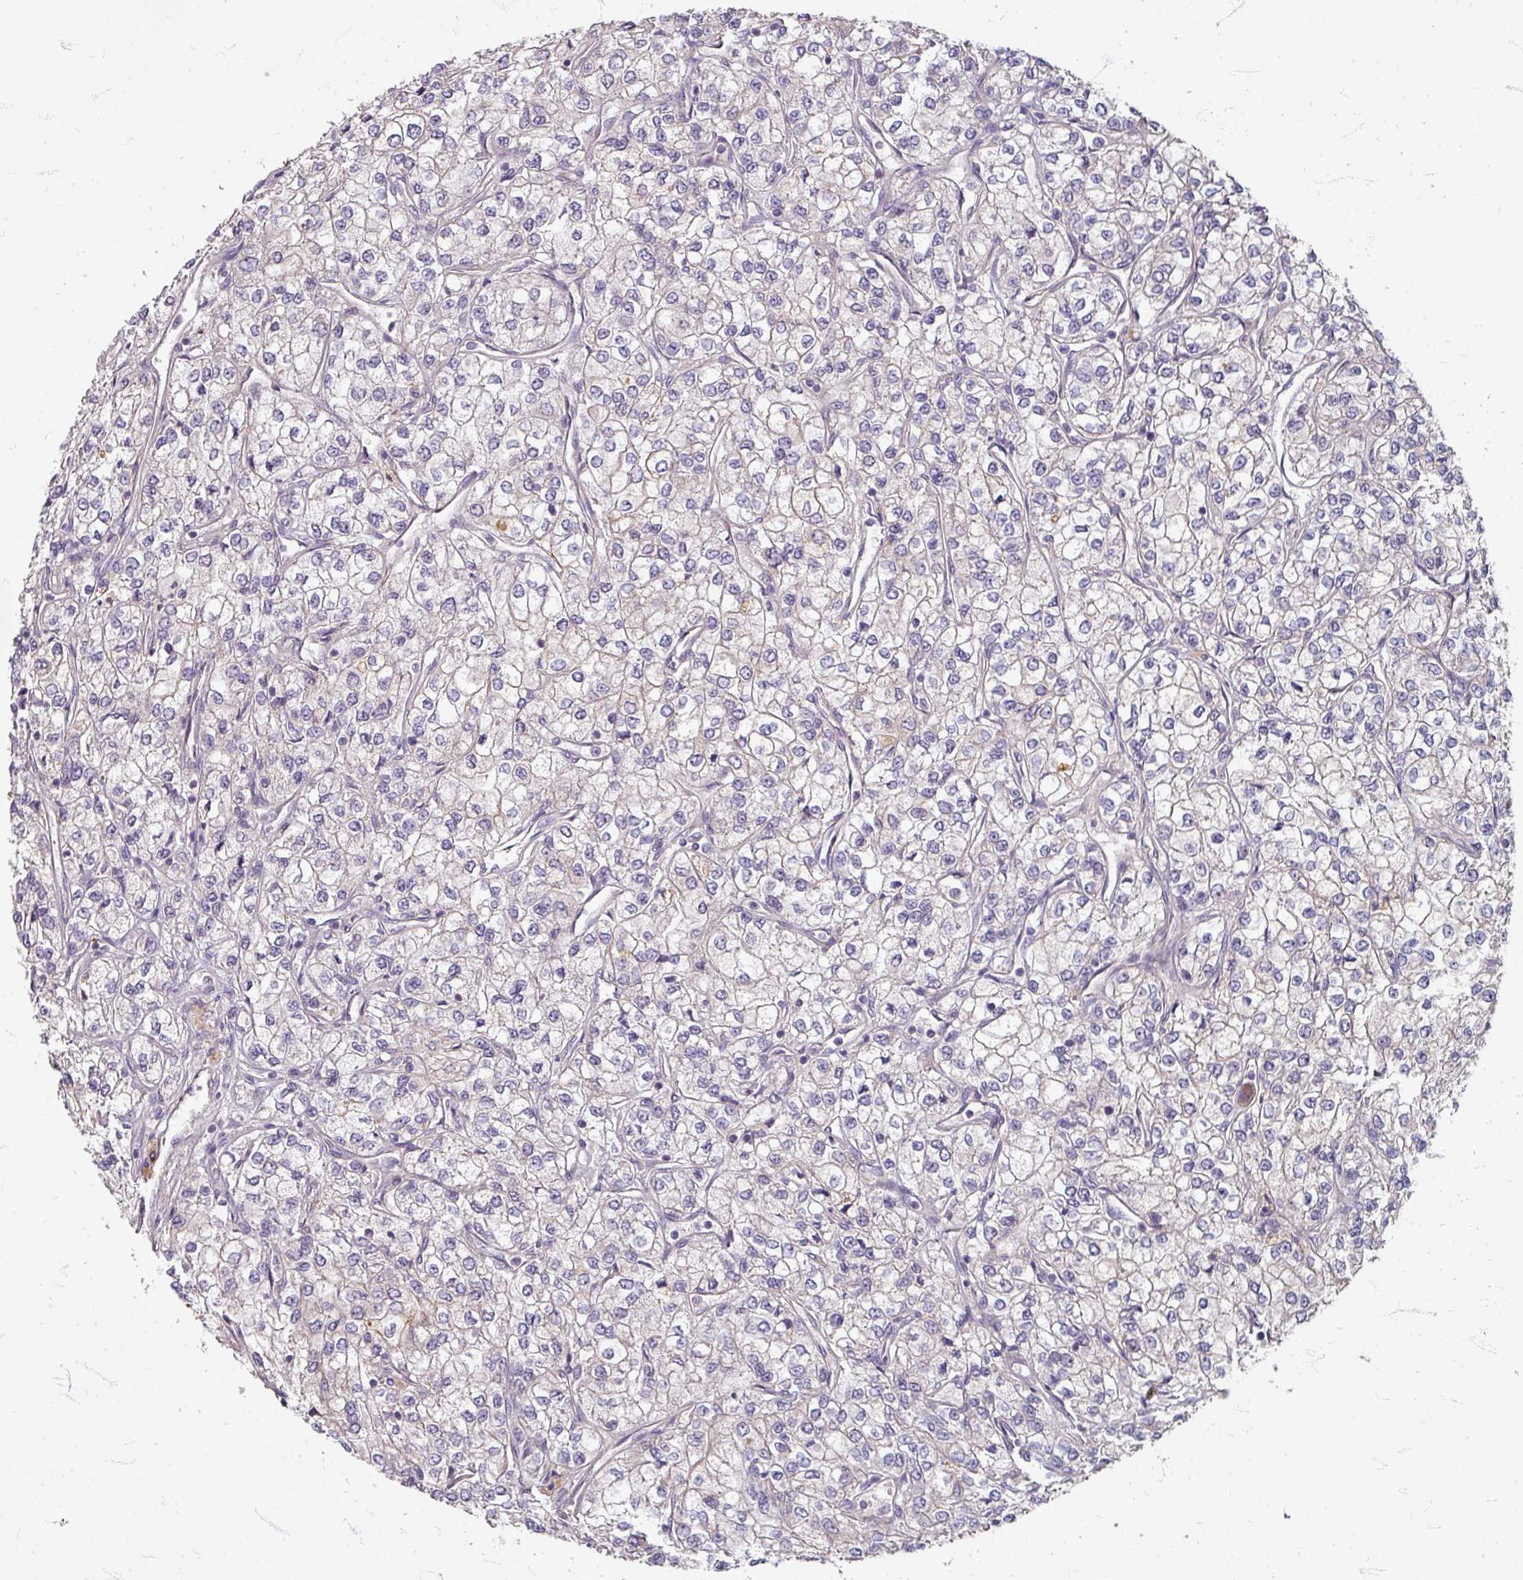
{"staining": {"intensity": "negative", "quantity": "none", "location": "none"}, "tissue": "renal cancer", "cell_type": "Tumor cells", "image_type": "cancer", "snomed": [{"axis": "morphology", "description": "Adenocarcinoma, NOS"}, {"axis": "topography", "description": "Kidney"}], "caption": "Immunohistochemistry (IHC) of renal cancer (adenocarcinoma) shows no staining in tumor cells. (Stains: DAB immunohistochemistry (IHC) with hematoxylin counter stain, Microscopy: brightfield microscopy at high magnification).", "gene": "GABARAPL1", "patient": {"sex": "male", "age": 80}}